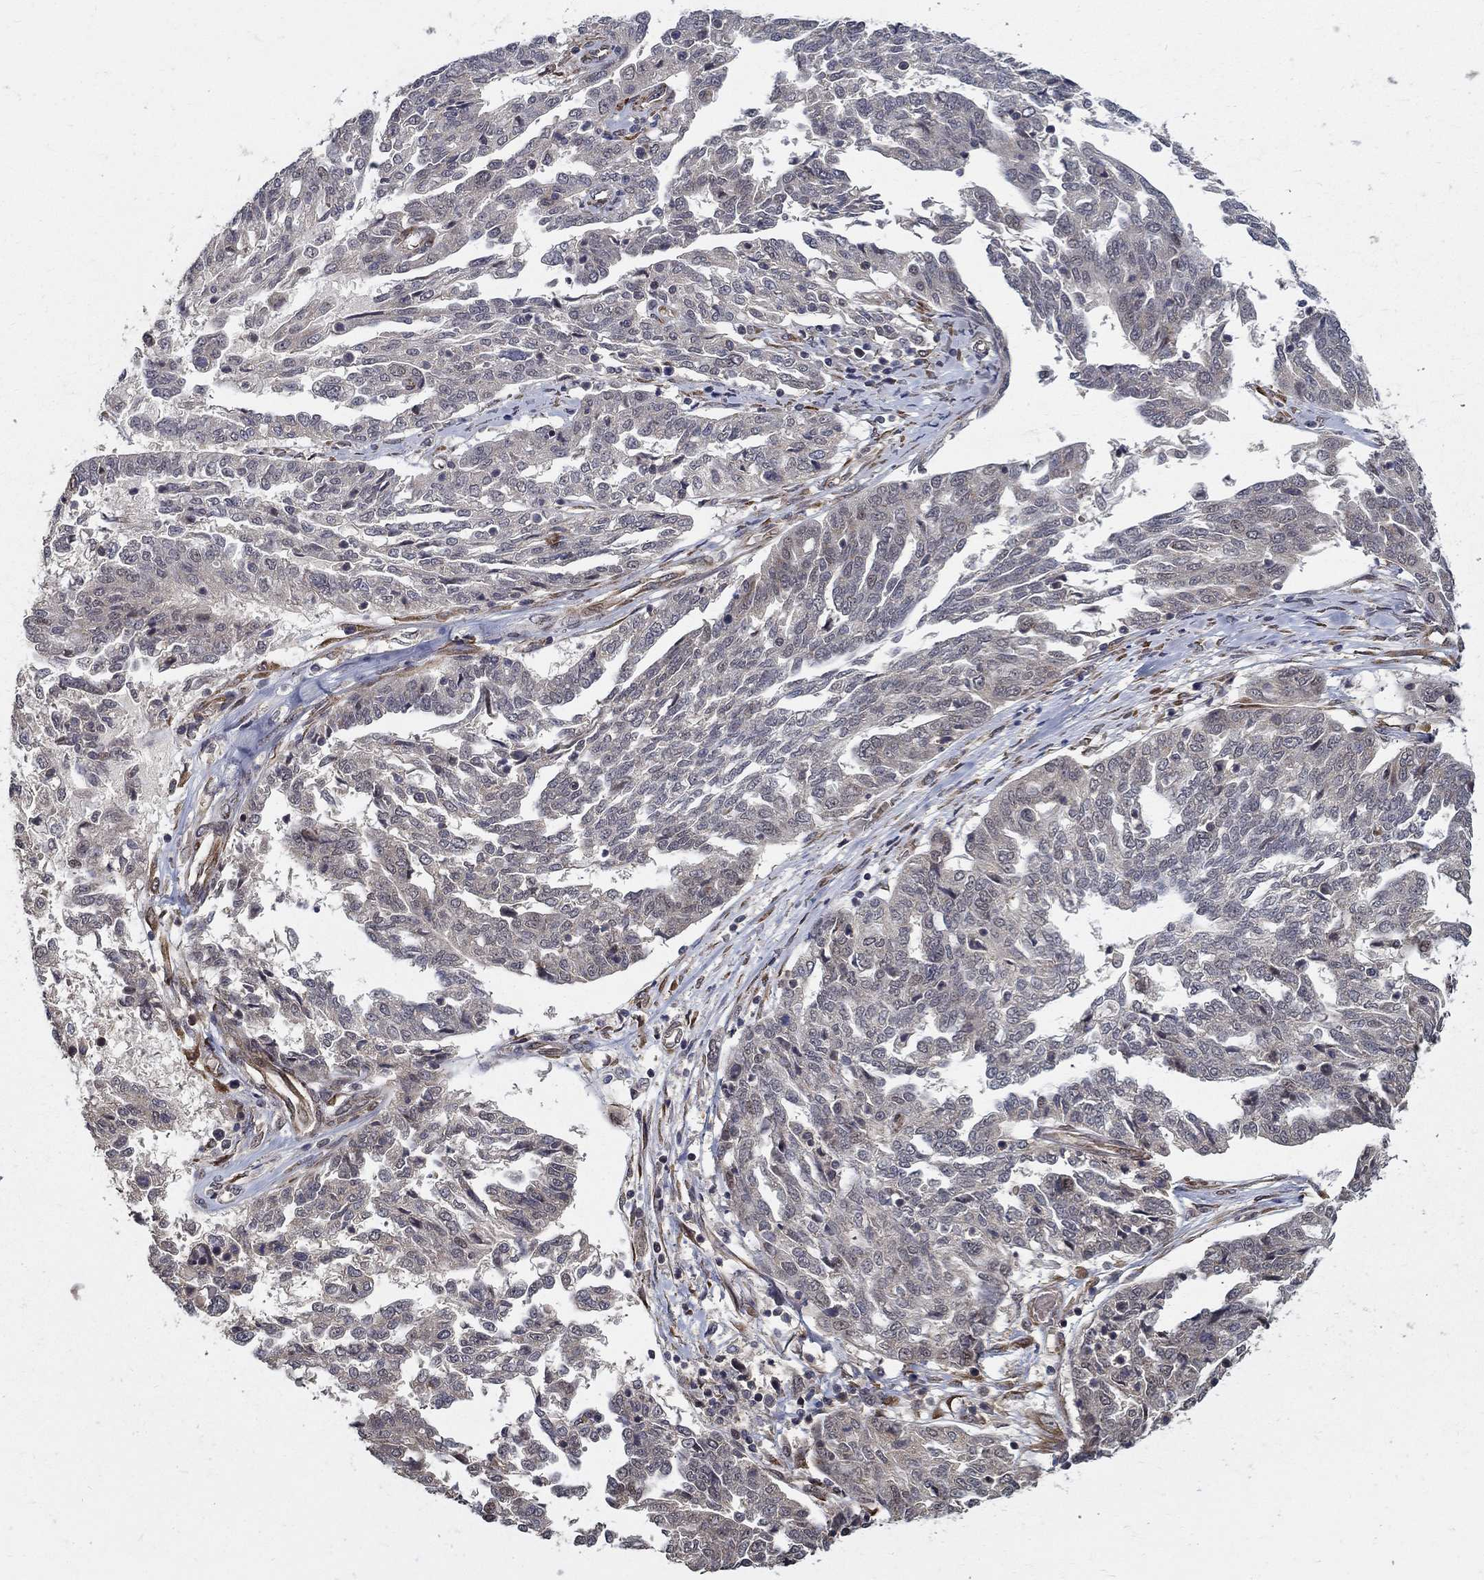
{"staining": {"intensity": "negative", "quantity": "none", "location": "none"}, "tissue": "ovarian cancer", "cell_type": "Tumor cells", "image_type": "cancer", "snomed": [{"axis": "morphology", "description": "Cystadenocarcinoma, serous, NOS"}, {"axis": "topography", "description": "Ovary"}], "caption": "Immunohistochemical staining of ovarian cancer reveals no significant expression in tumor cells.", "gene": "ZNF594", "patient": {"sex": "female", "age": 67}}